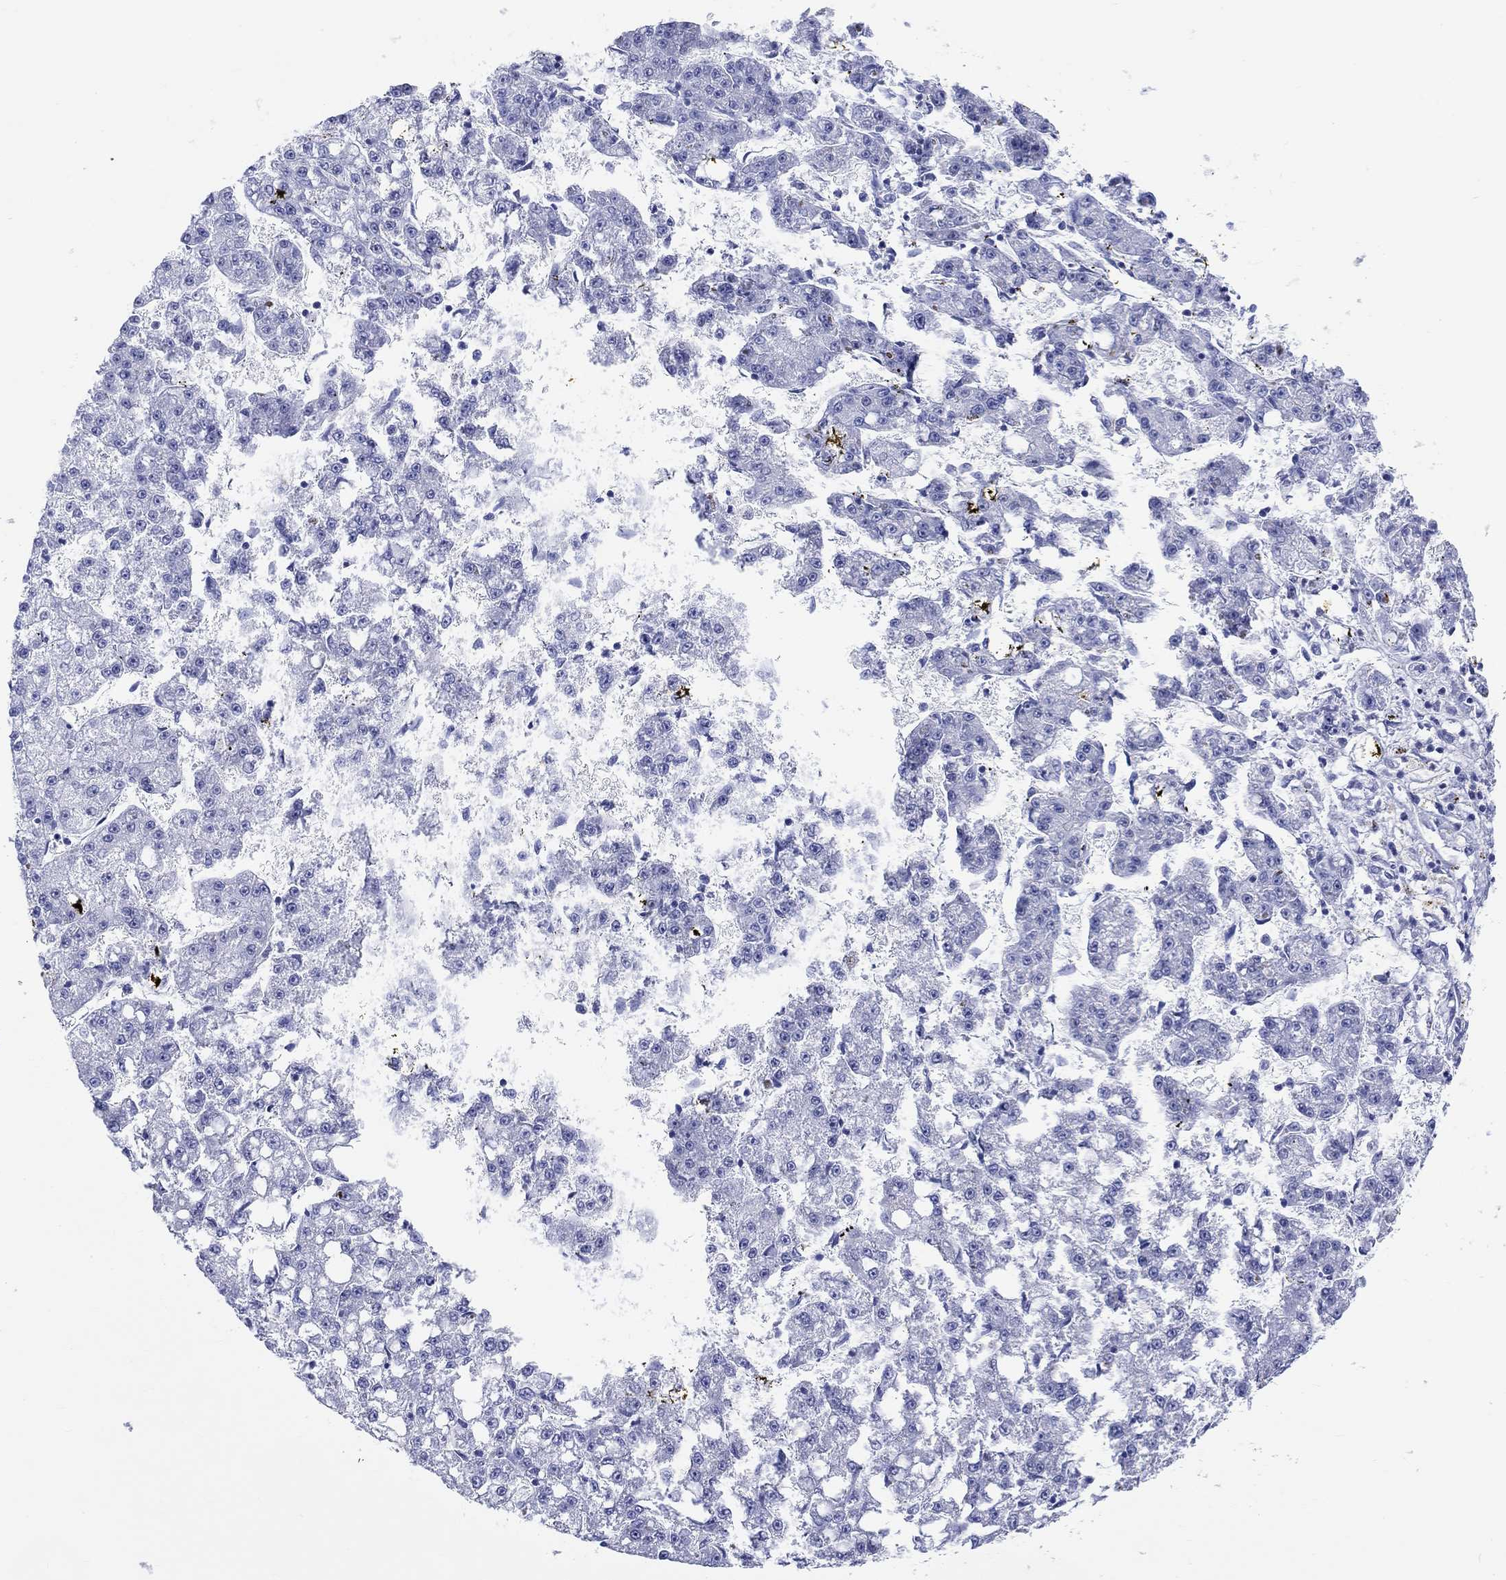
{"staining": {"intensity": "negative", "quantity": "none", "location": "none"}, "tissue": "liver cancer", "cell_type": "Tumor cells", "image_type": "cancer", "snomed": [{"axis": "morphology", "description": "Carcinoma, Hepatocellular, NOS"}, {"axis": "topography", "description": "Liver"}], "caption": "This is a image of IHC staining of hepatocellular carcinoma (liver), which shows no positivity in tumor cells.", "gene": "CRYGS", "patient": {"sex": "female", "age": 65}}